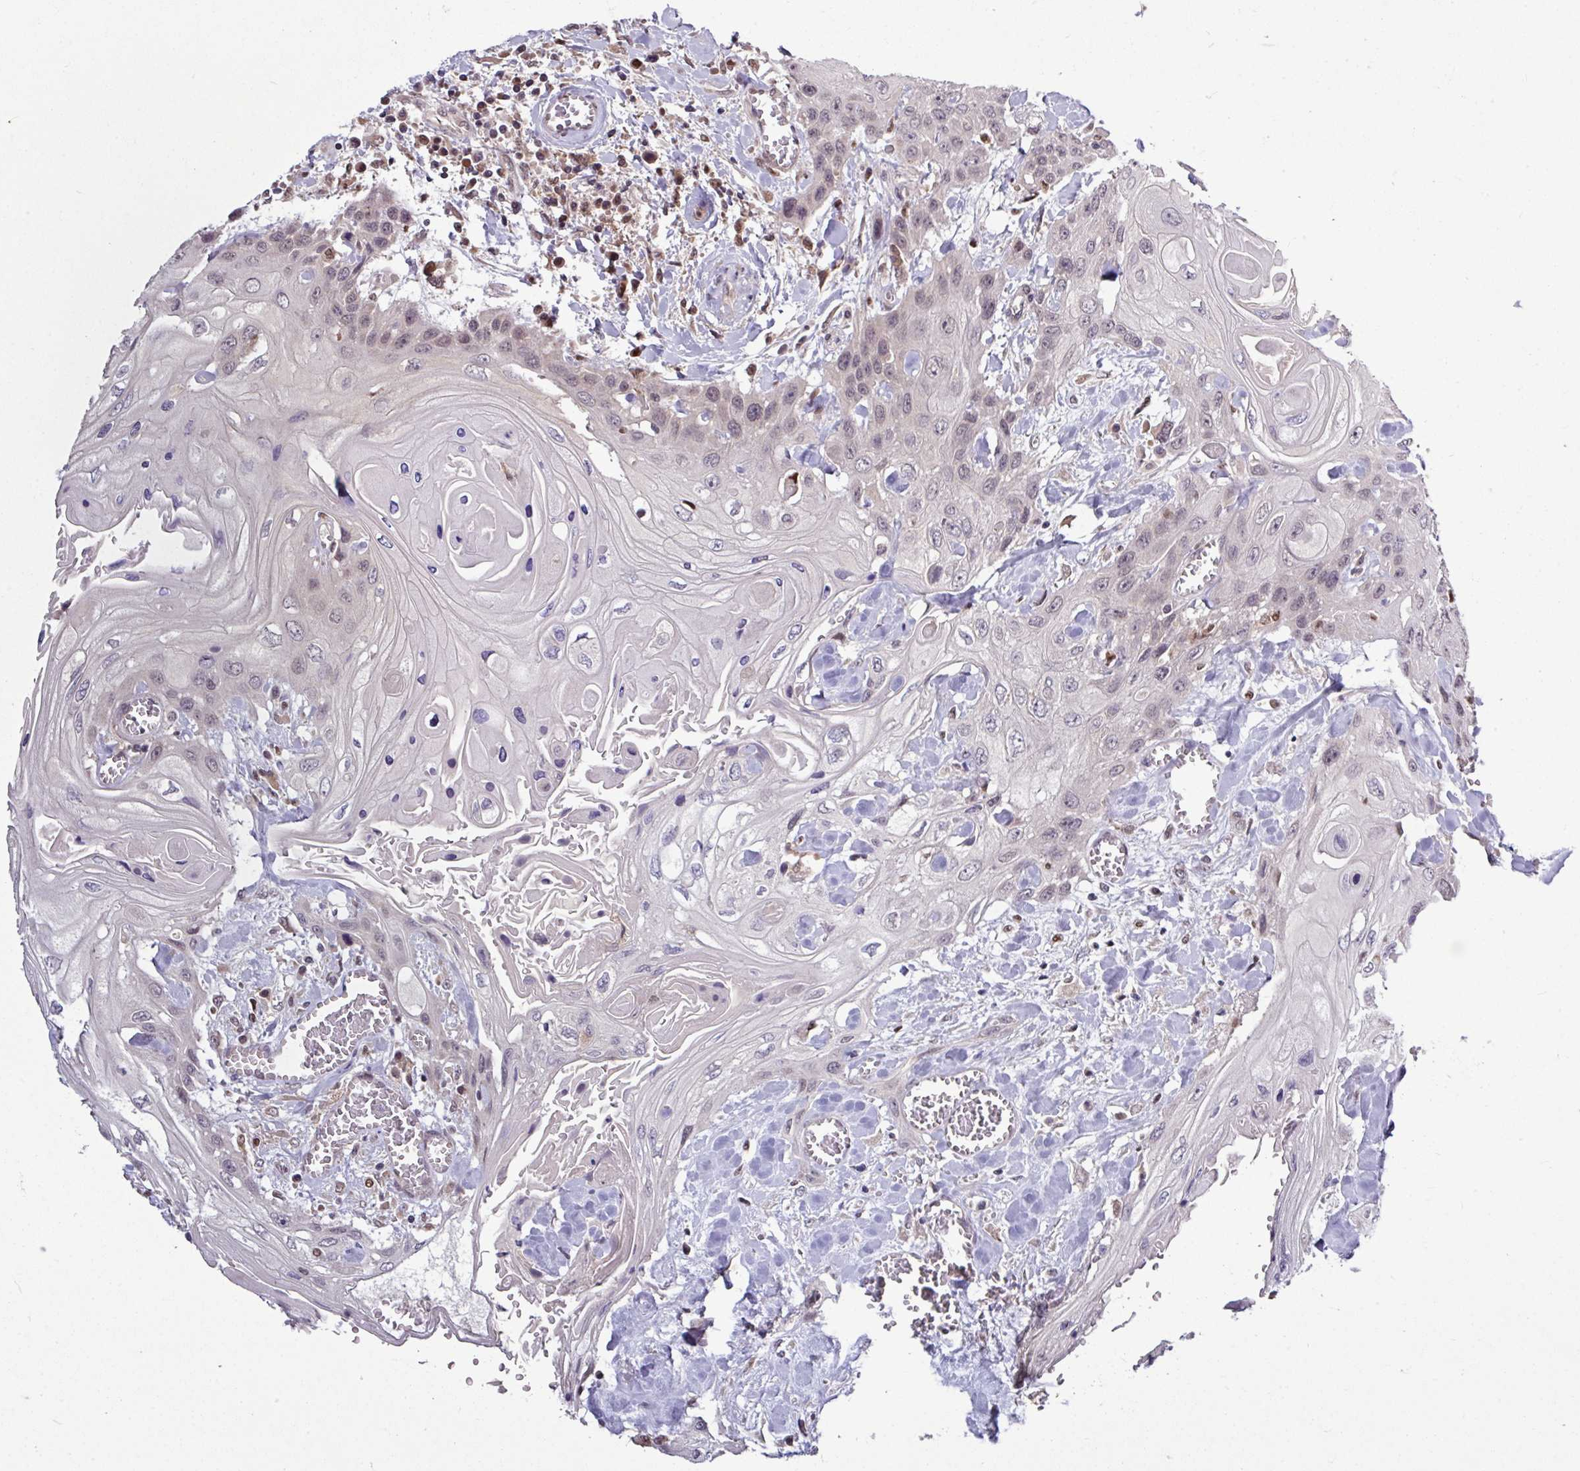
{"staining": {"intensity": "weak", "quantity": "<25%", "location": "nuclear"}, "tissue": "head and neck cancer", "cell_type": "Tumor cells", "image_type": "cancer", "snomed": [{"axis": "morphology", "description": "Squamous cell carcinoma, NOS"}, {"axis": "topography", "description": "Head-Neck"}], "caption": "Head and neck squamous cell carcinoma was stained to show a protein in brown. There is no significant expression in tumor cells. (DAB (3,3'-diaminobenzidine) immunohistochemistry (IHC) visualized using brightfield microscopy, high magnification).", "gene": "SKIC2", "patient": {"sex": "female", "age": 43}}